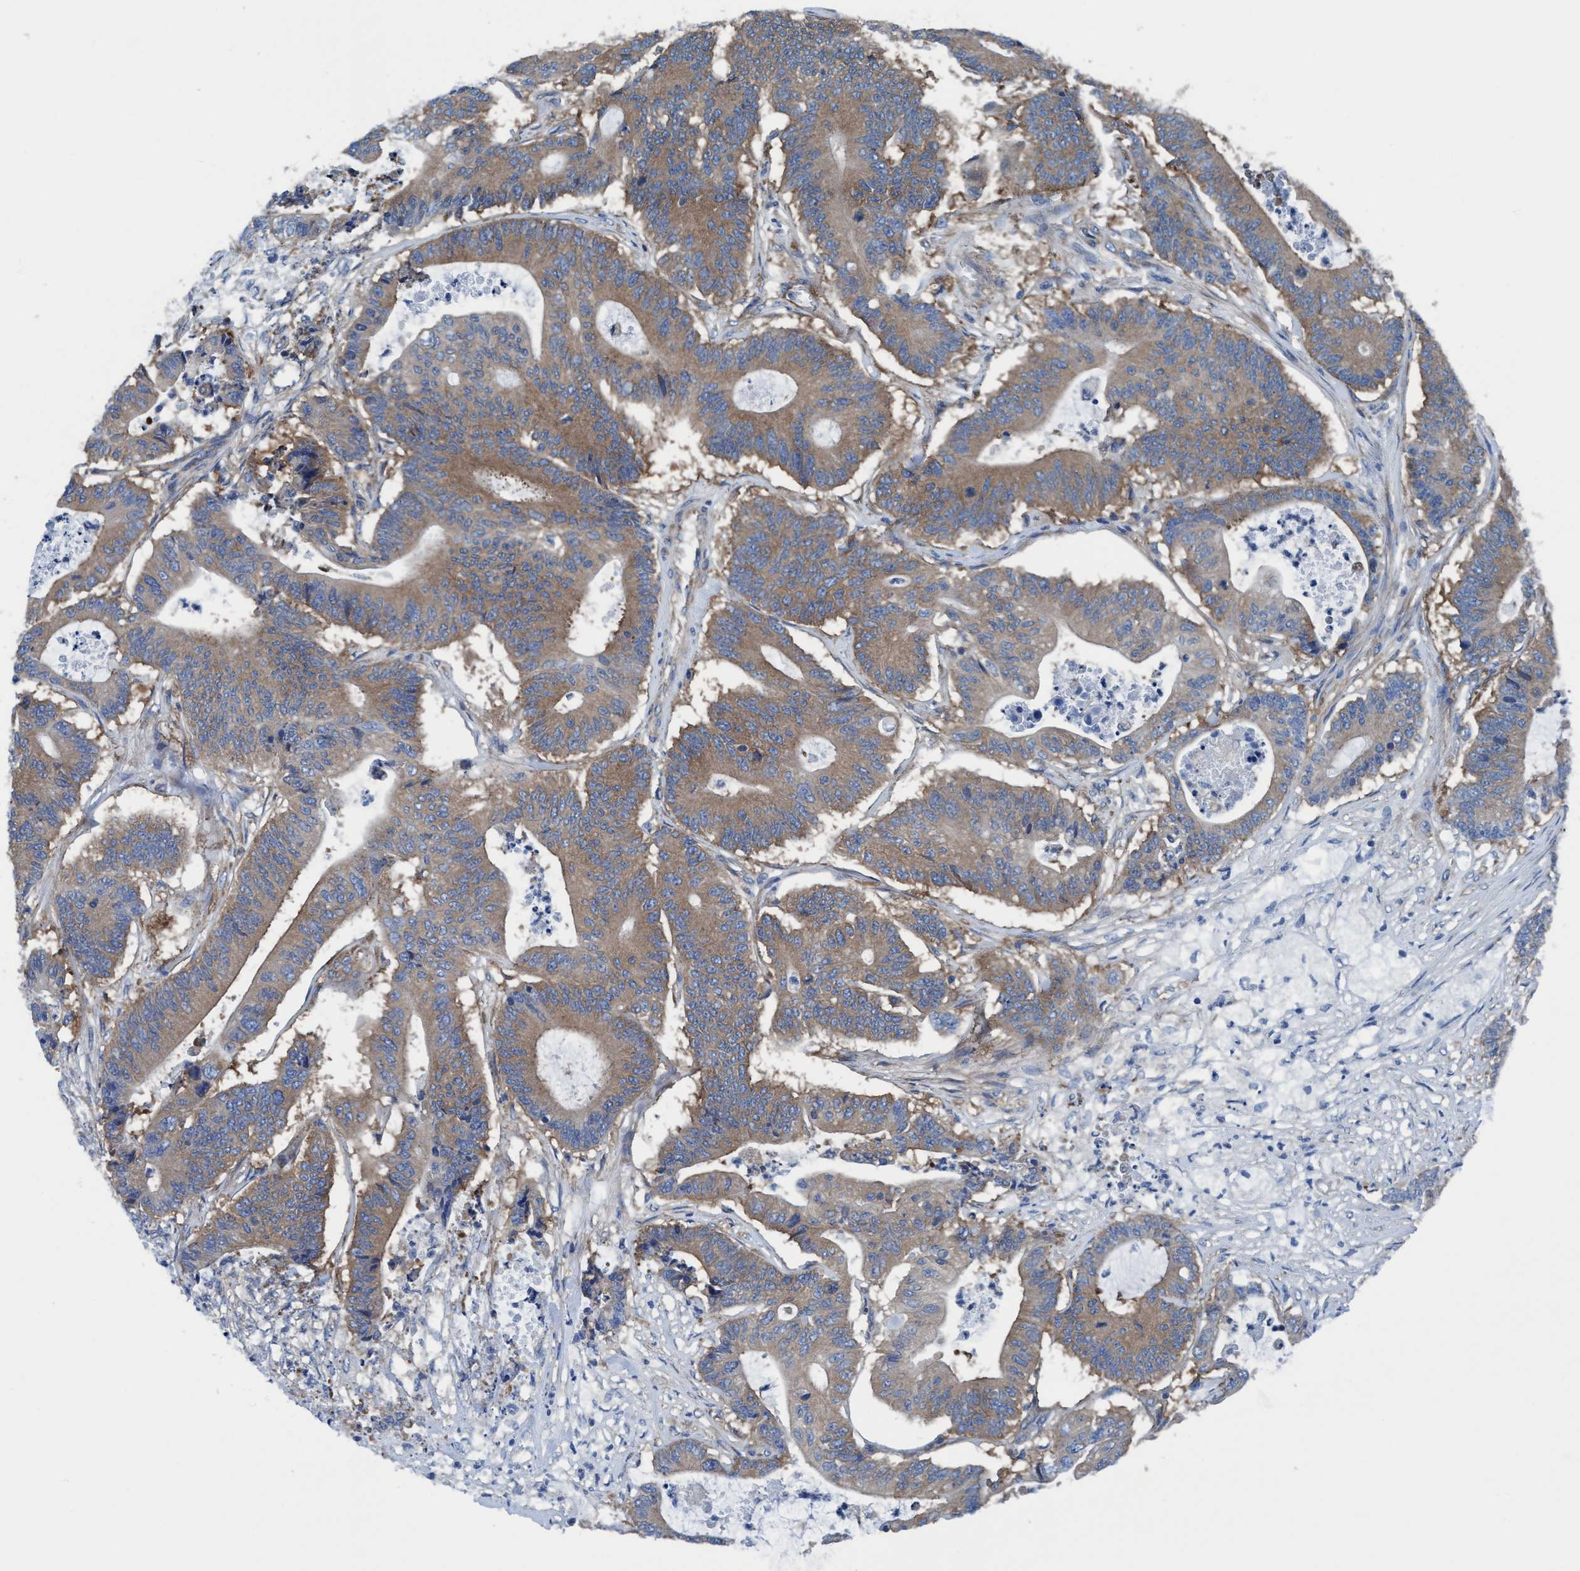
{"staining": {"intensity": "weak", "quantity": ">75%", "location": "cytoplasmic/membranous"}, "tissue": "colorectal cancer", "cell_type": "Tumor cells", "image_type": "cancer", "snomed": [{"axis": "morphology", "description": "Adenocarcinoma, NOS"}, {"axis": "topography", "description": "Colon"}], "caption": "A photomicrograph of human adenocarcinoma (colorectal) stained for a protein shows weak cytoplasmic/membranous brown staining in tumor cells.", "gene": "NMT1", "patient": {"sex": "female", "age": 84}}